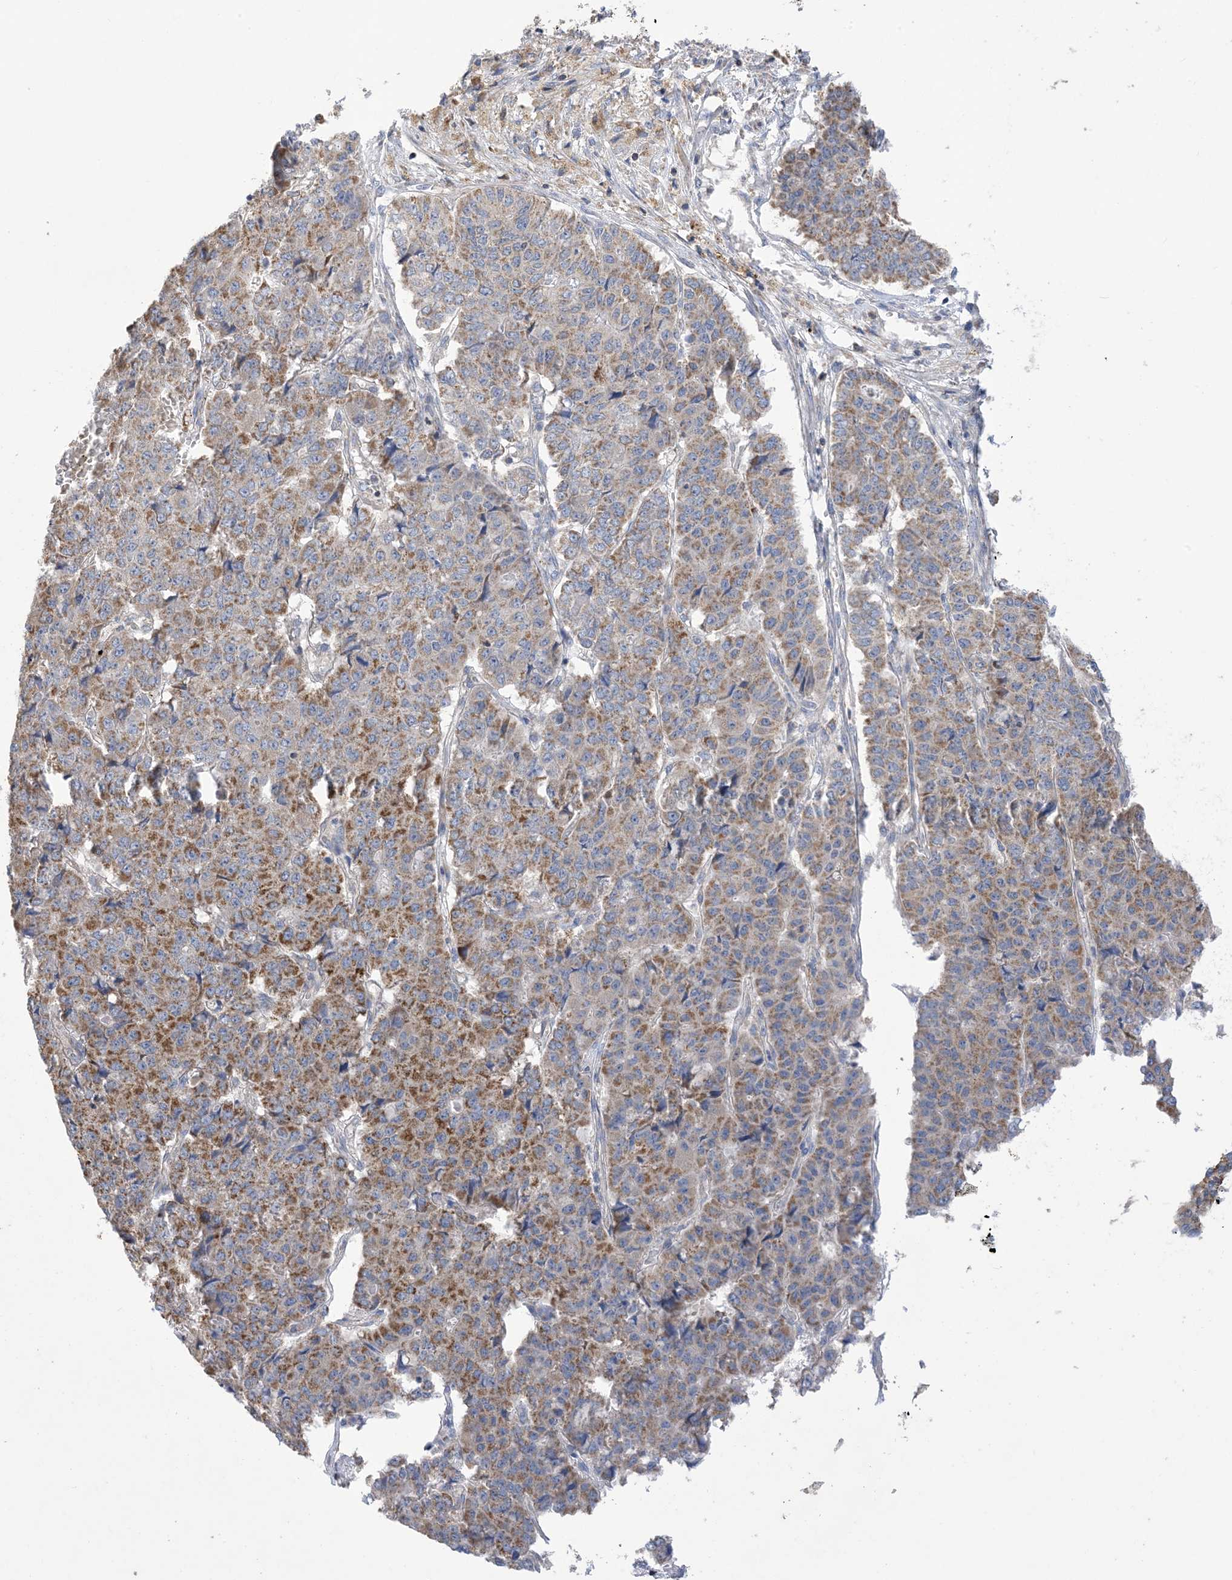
{"staining": {"intensity": "moderate", "quantity": "25%-75%", "location": "cytoplasmic/membranous"}, "tissue": "pancreatic cancer", "cell_type": "Tumor cells", "image_type": "cancer", "snomed": [{"axis": "morphology", "description": "Adenocarcinoma, NOS"}, {"axis": "topography", "description": "Pancreas"}], "caption": "A photomicrograph showing moderate cytoplasmic/membranous positivity in about 25%-75% of tumor cells in adenocarcinoma (pancreatic), as visualized by brown immunohistochemical staining.", "gene": "CLEC16A", "patient": {"sex": "male", "age": 50}}